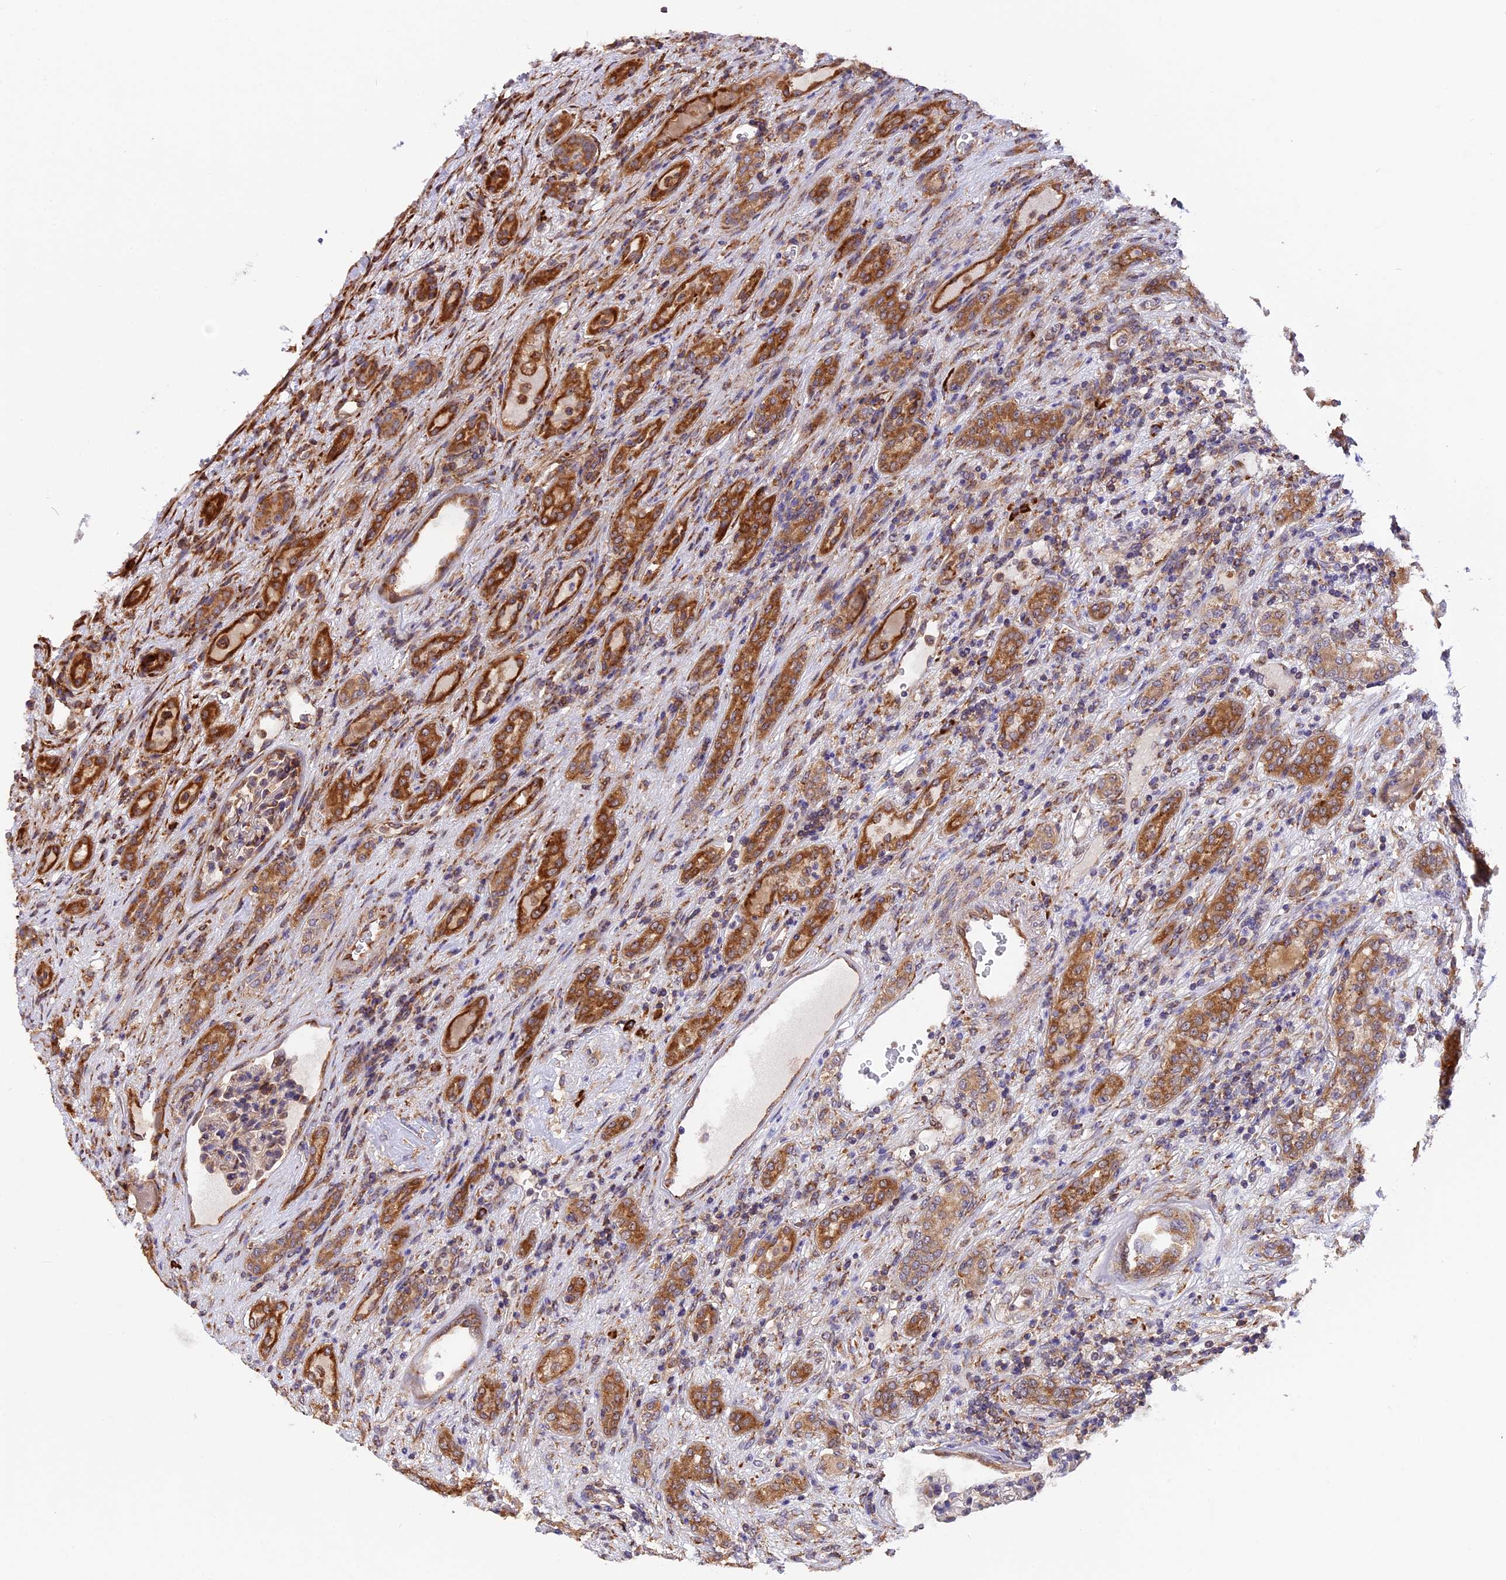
{"staining": {"intensity": "moderate", "quantity": ">75%", "location": "cytoplasmic/membranous"}, "tissue": "renal cancer", "cell_type": "Tumor cells", "image_type": "cancer", "snomed": [{"axis": "morphology", "description": "Adenocarcinoma, NOS"}, {"axis": "topography", "description": "Kidney"}], "caption": "Approximately >75% of tumor cells in renal adenocarcinoma exhibit moderate cytoplasmic/membranous protein expression as visualized by brown immunohistochemical staining.", "gene": "GNPTAB", "patient": {"sex": "female", "age": 54}}